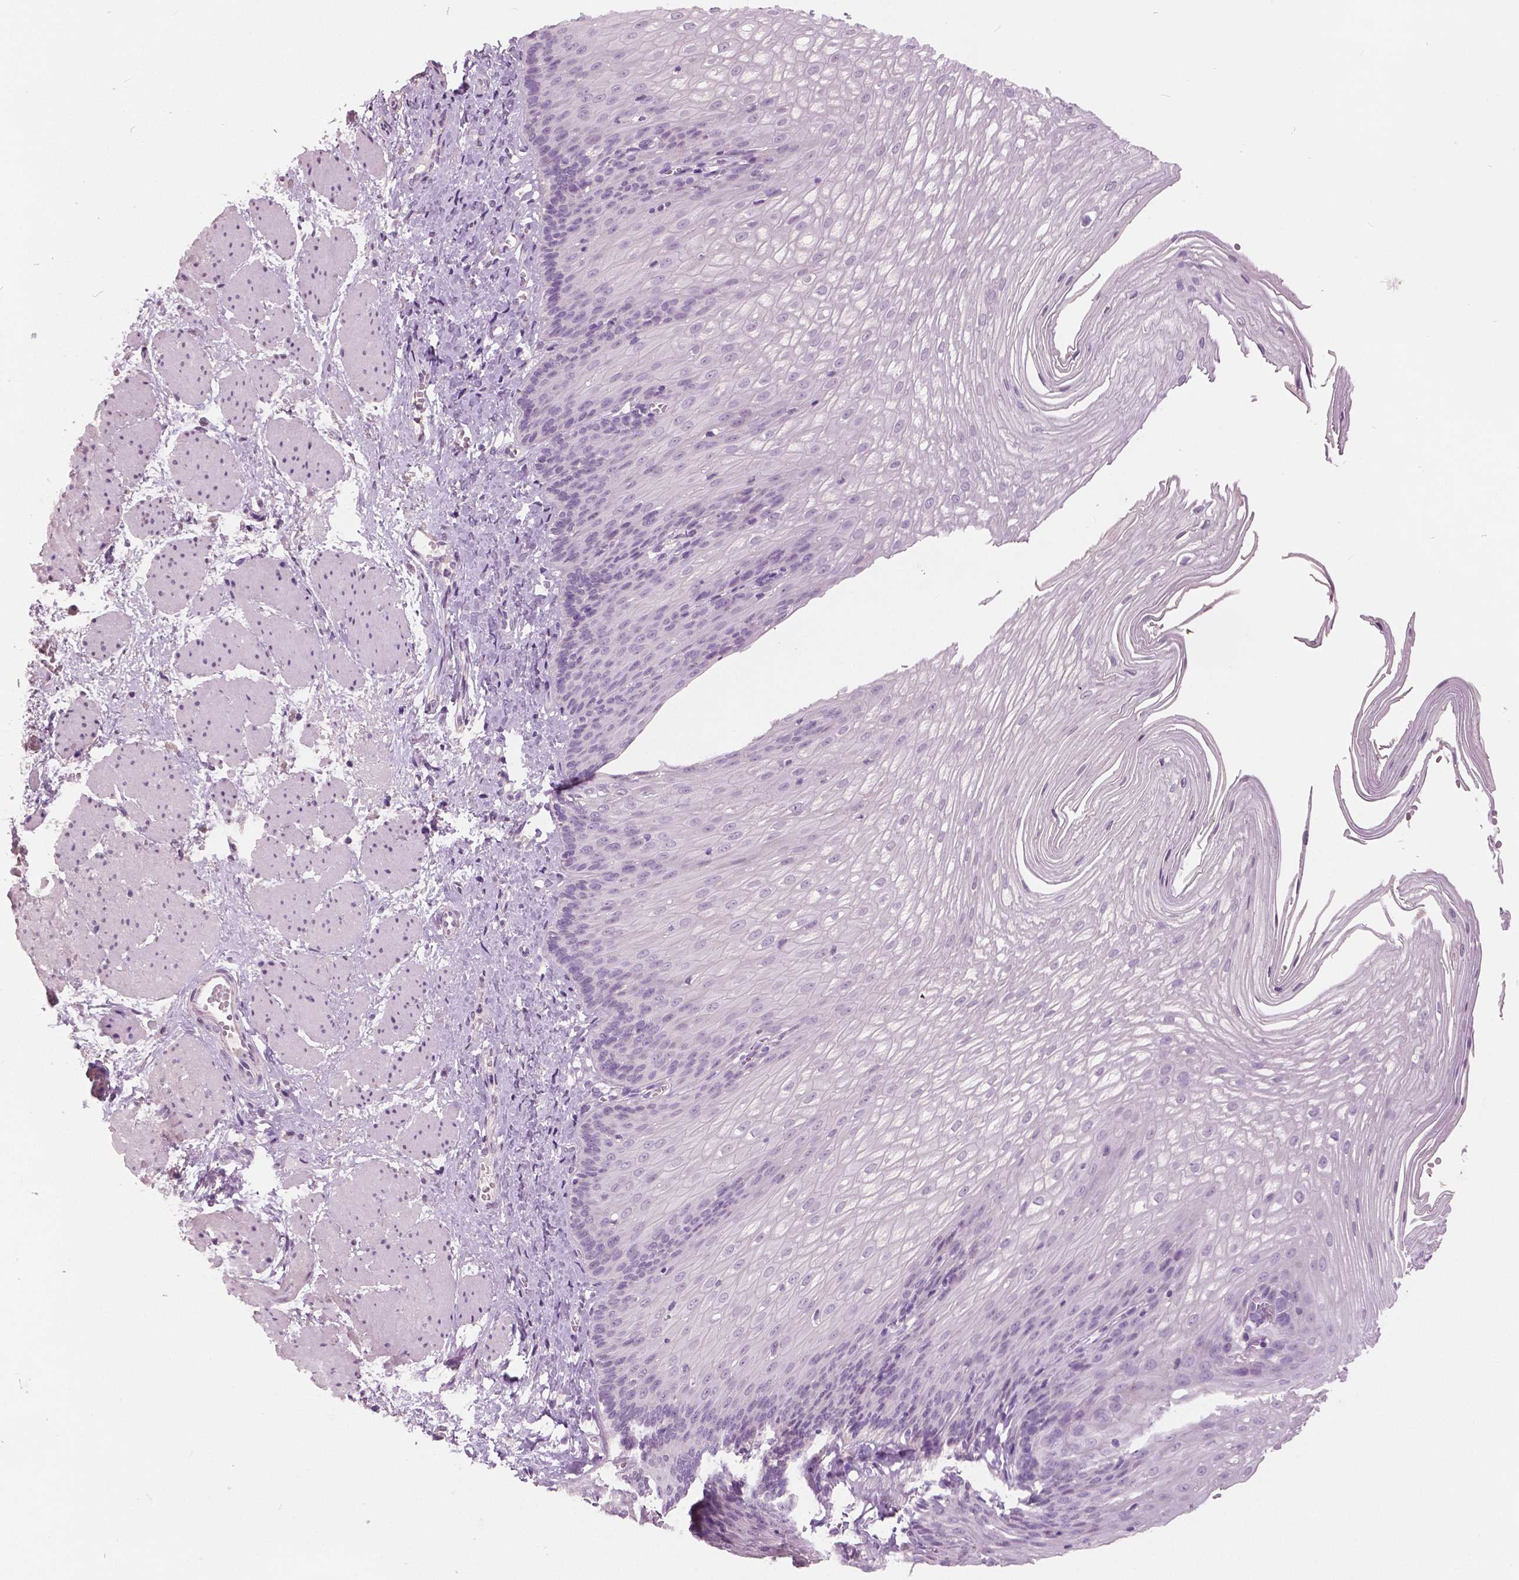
{"staining": {"intensity": "negative", "quantity": "none", "location": "none"}, "tissue": "esophagus", "cell_type": "Squamous epithelial cells", "image_type": "normal", "snomed": [{"axis": "morphology", "description": "Normal tissue, NOS"}, {"axis": "topography", "description": "Esophagus"}], "caption": "Image shows no significant protein staining in squamous epithelial cells of unremarkable esophagus. The staining is performed using DAB brown chromogen with nuclei counter-stained in using hematoxylin.", "gene": "GRIN2A", "patient": {"sex": "male", "age": 62}}